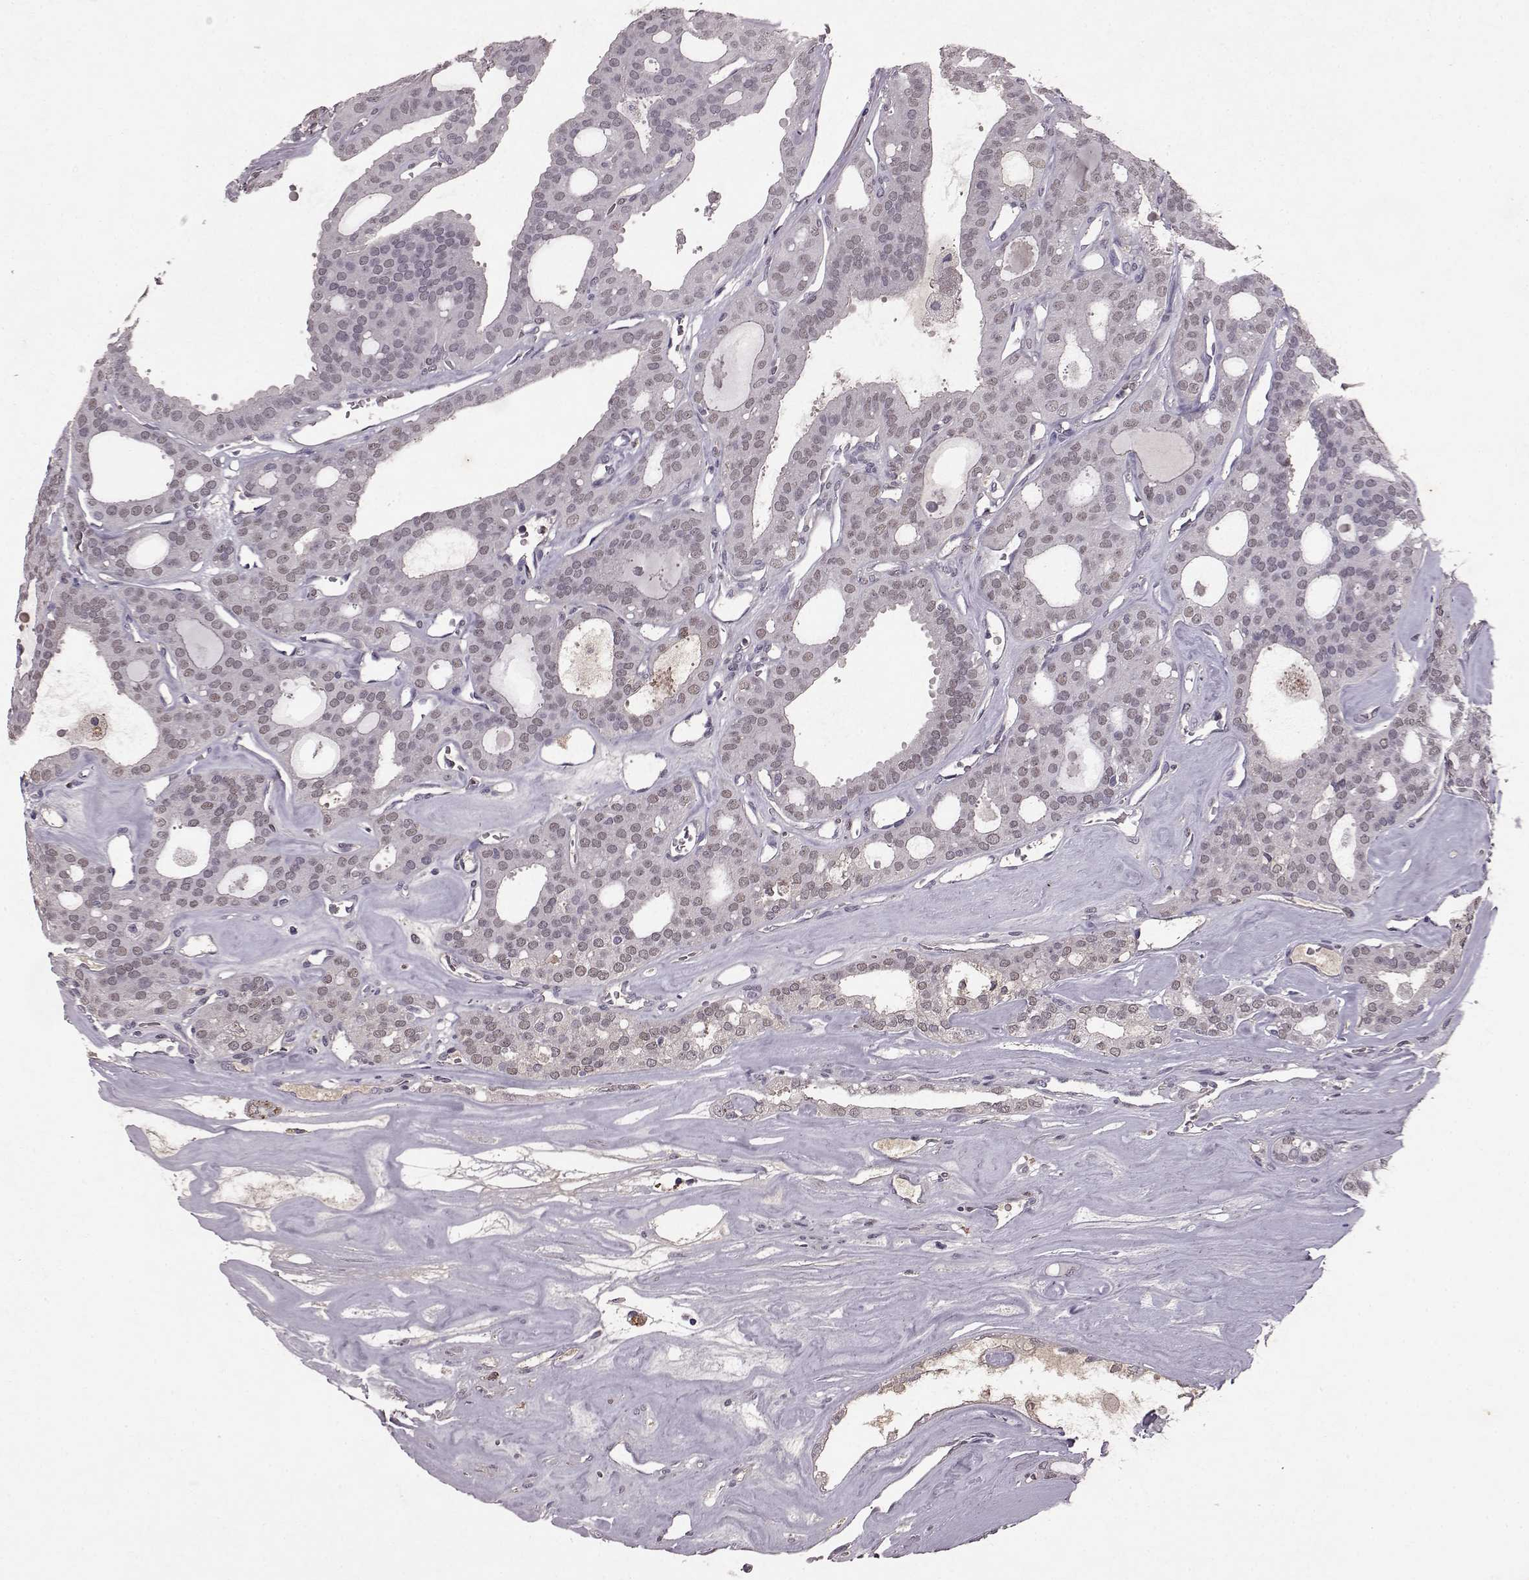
{"staining": {"intensity": "negative", "quantity": "none", "location": "none"}, "tissue": "thyroid cancer", "cell_type": "Tumor cells", "image_type": "cancer", "snomed": [{"axis": "morphology", "description": "Follicular adenoma carcinoma, NOS"}, {"axis": "topography", "description": "Thyroid gland"}], "caption": "Thyroid cancer was stained to show a protein in brown. There is no significant positivity in tumor cells.", "gene": "FRRS1L", "patient": {"sex": "male", "age": 75}}